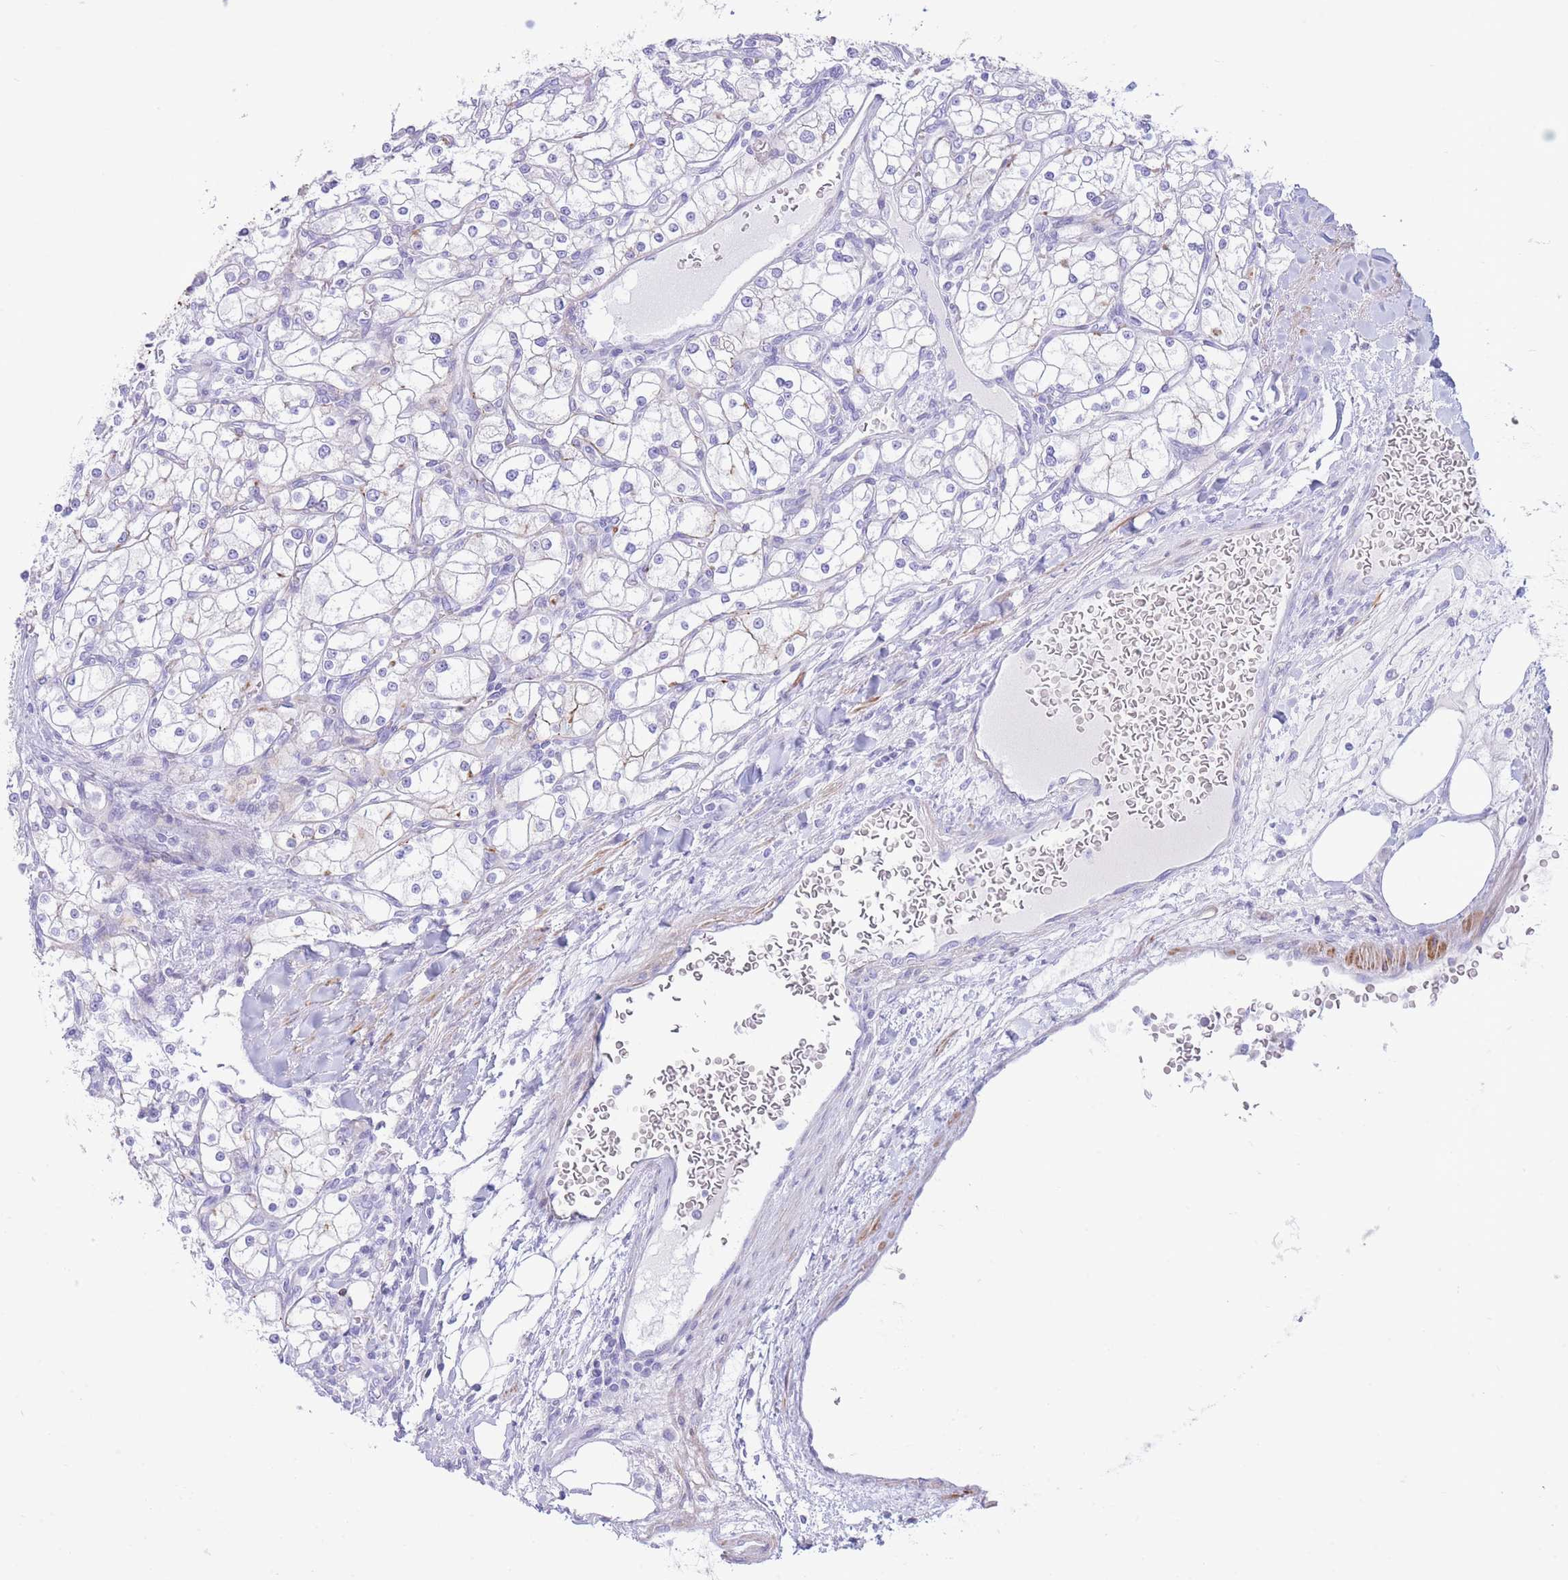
{"staining": {"intensity": "negative", "quantity": "none", "location": "none"}, "tissue": "renal cancer", "cell_type": "Tumor cells", "image_type": "cancer", "snomed": [{"axis": "morphology", "description": "Adenocarcinoma, NOS"}, {"axis": "topography", "description": "Kidney"}], "caption": "A micrograph of human renal cancer (adenocarcinoma) is negative for staining in tumor cells.", "gene": "VWA8", "patient": {"sex": "male", "age": 80}}